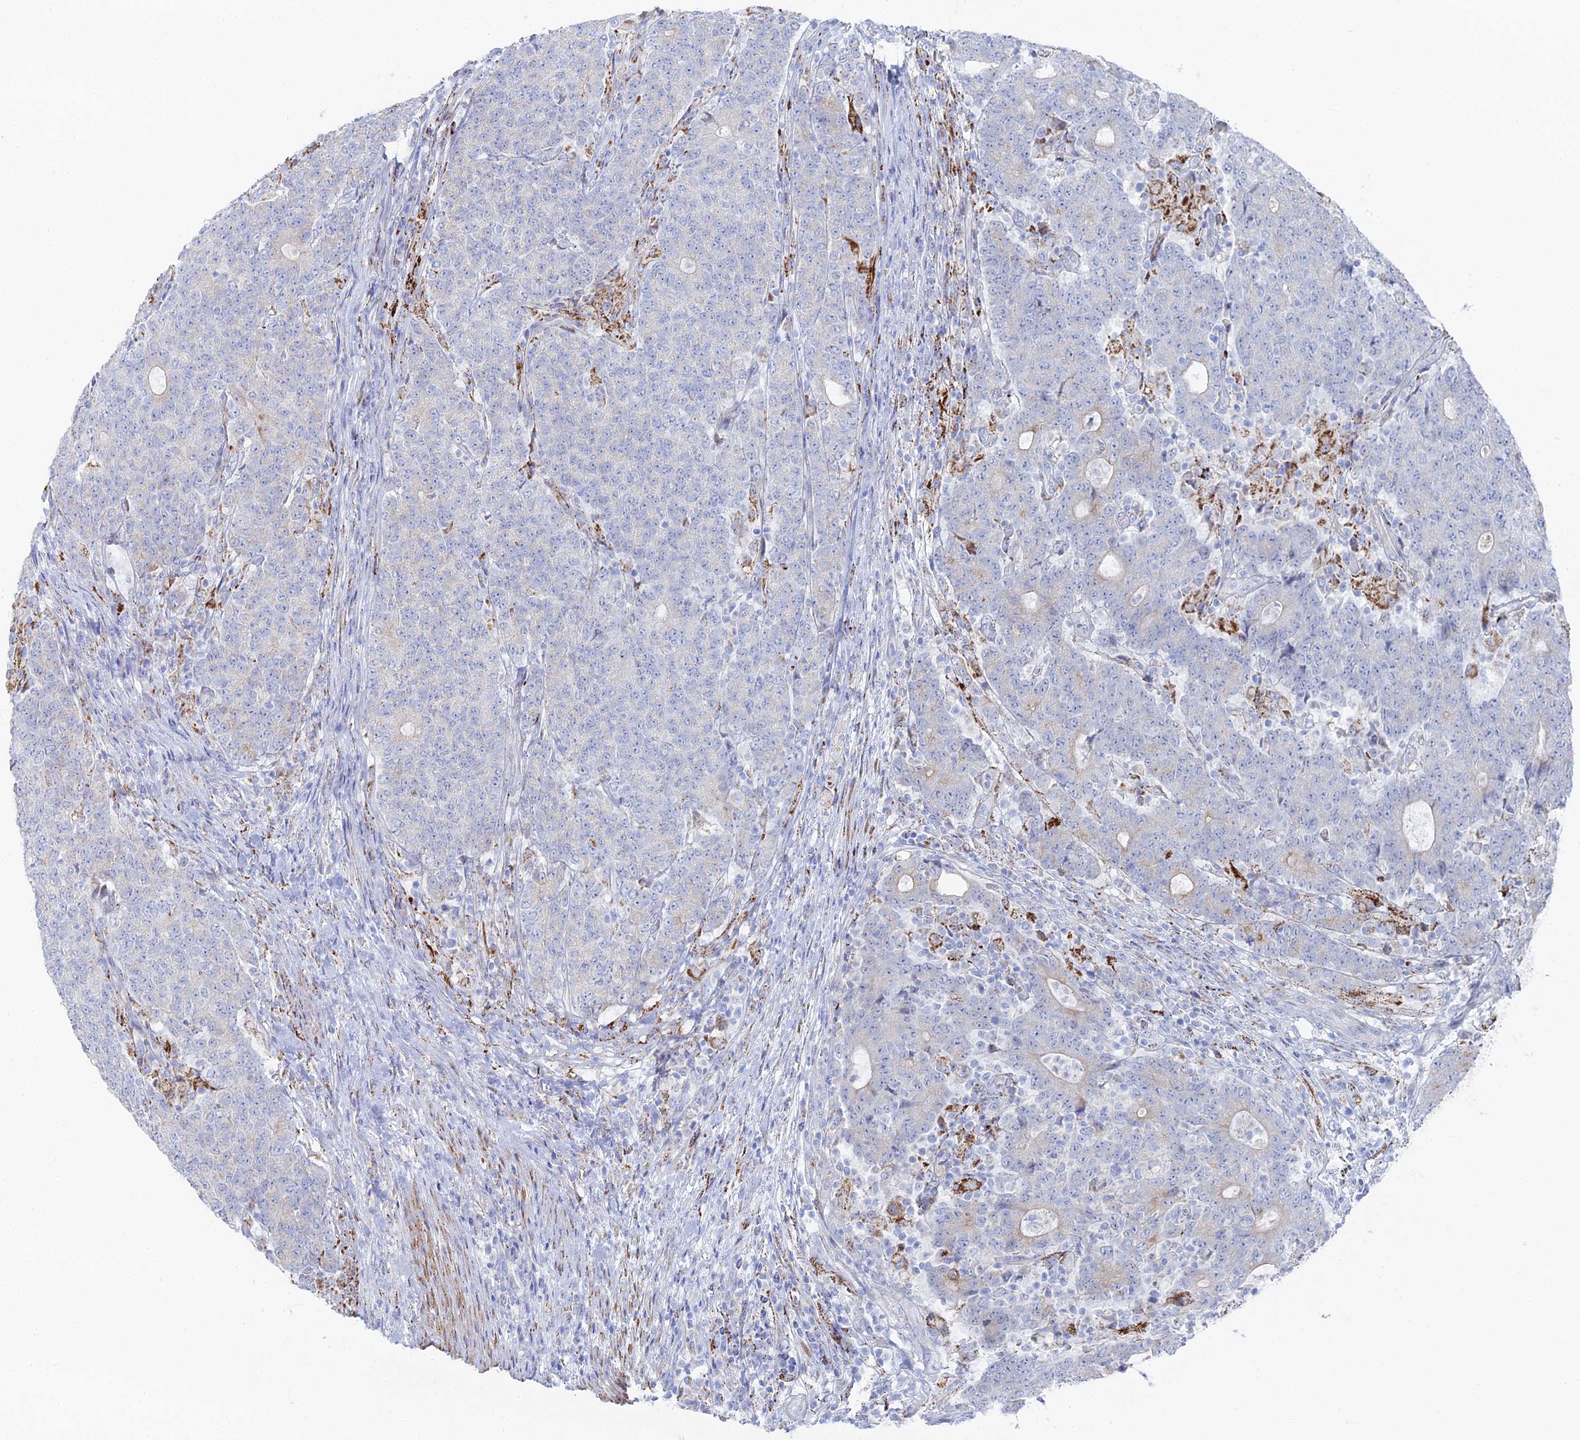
{"staining": {"intensity": "negative", "quantity": "none", "location": "none"}, "tissue": "colorectal cancer", "cell_type": "Tumor cells", "image_type": "cancer", "snomed": [{"axis": "morphology", "description": "Adenocarcinoma, NOS"}, {"axis": "topography", "description": "Colon"}], "caption": "This is an immunohistochemistry (IHC) photomicrograph of colorectal adenocarcinoma. There is no staining in tumor cells.", "gene": "DHX34", "patient": {"sex": "female", "age": 75}}